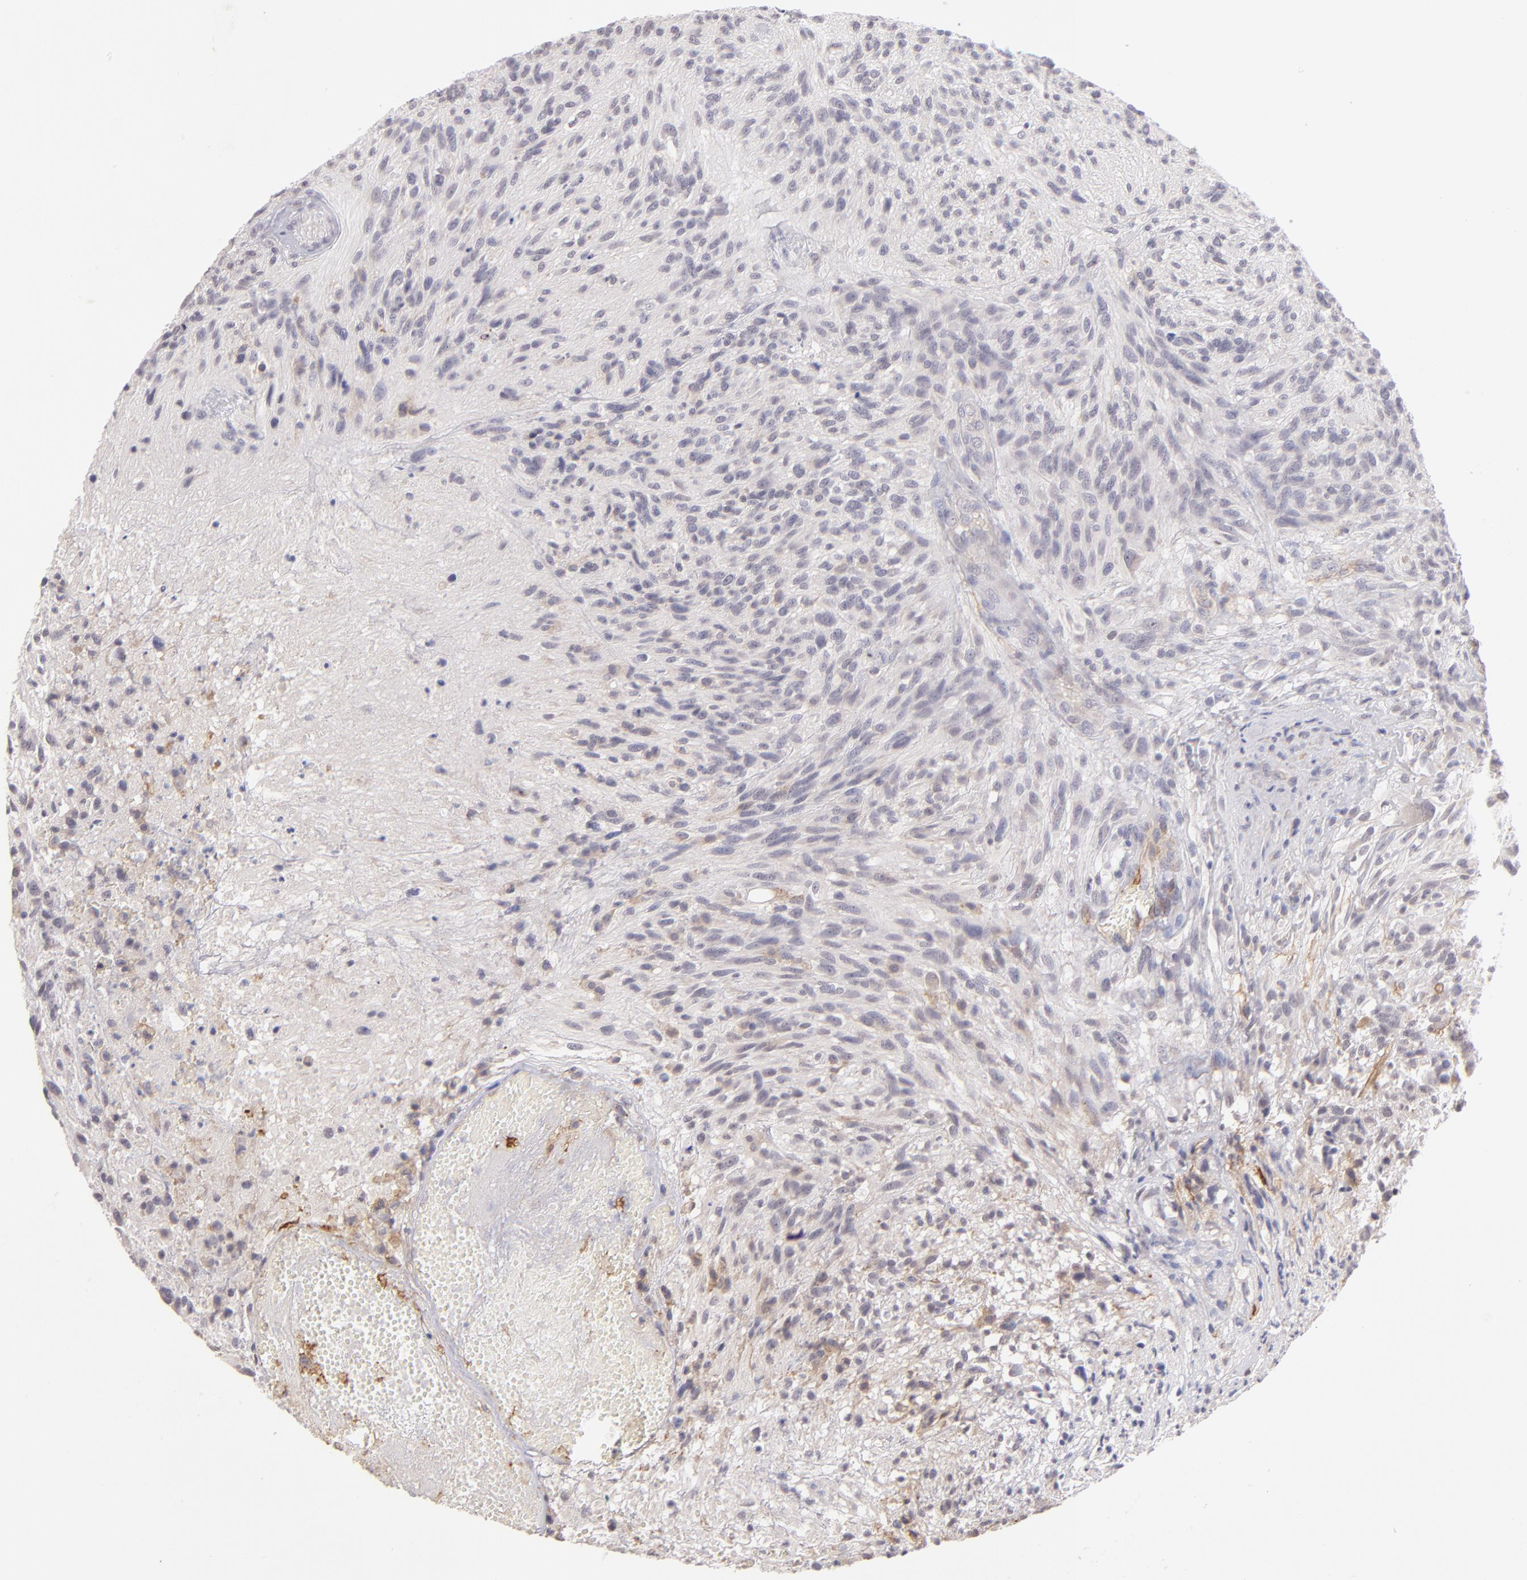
{"staining": {"intensity": "negative", "quantity": "none", "location": "none"}, "tissue": "glioma", "cell_type": "Tumor cells", "image_type": "cancer", "snomed": [{"axis": "morphology", "description": "Normal tissue, NOS"}, {"axis": "morphology", "description": "Glioma, malignant, High grade"}, {"axis": "topography", "description": "Cerebral cortex"}], "caption": "DAB immunohistochemical staining of malignant glioma (high-grade) shows no significant staining in tumor cells.", "gene": "THBD", "patient": {"sex": "male", "age": 75}}